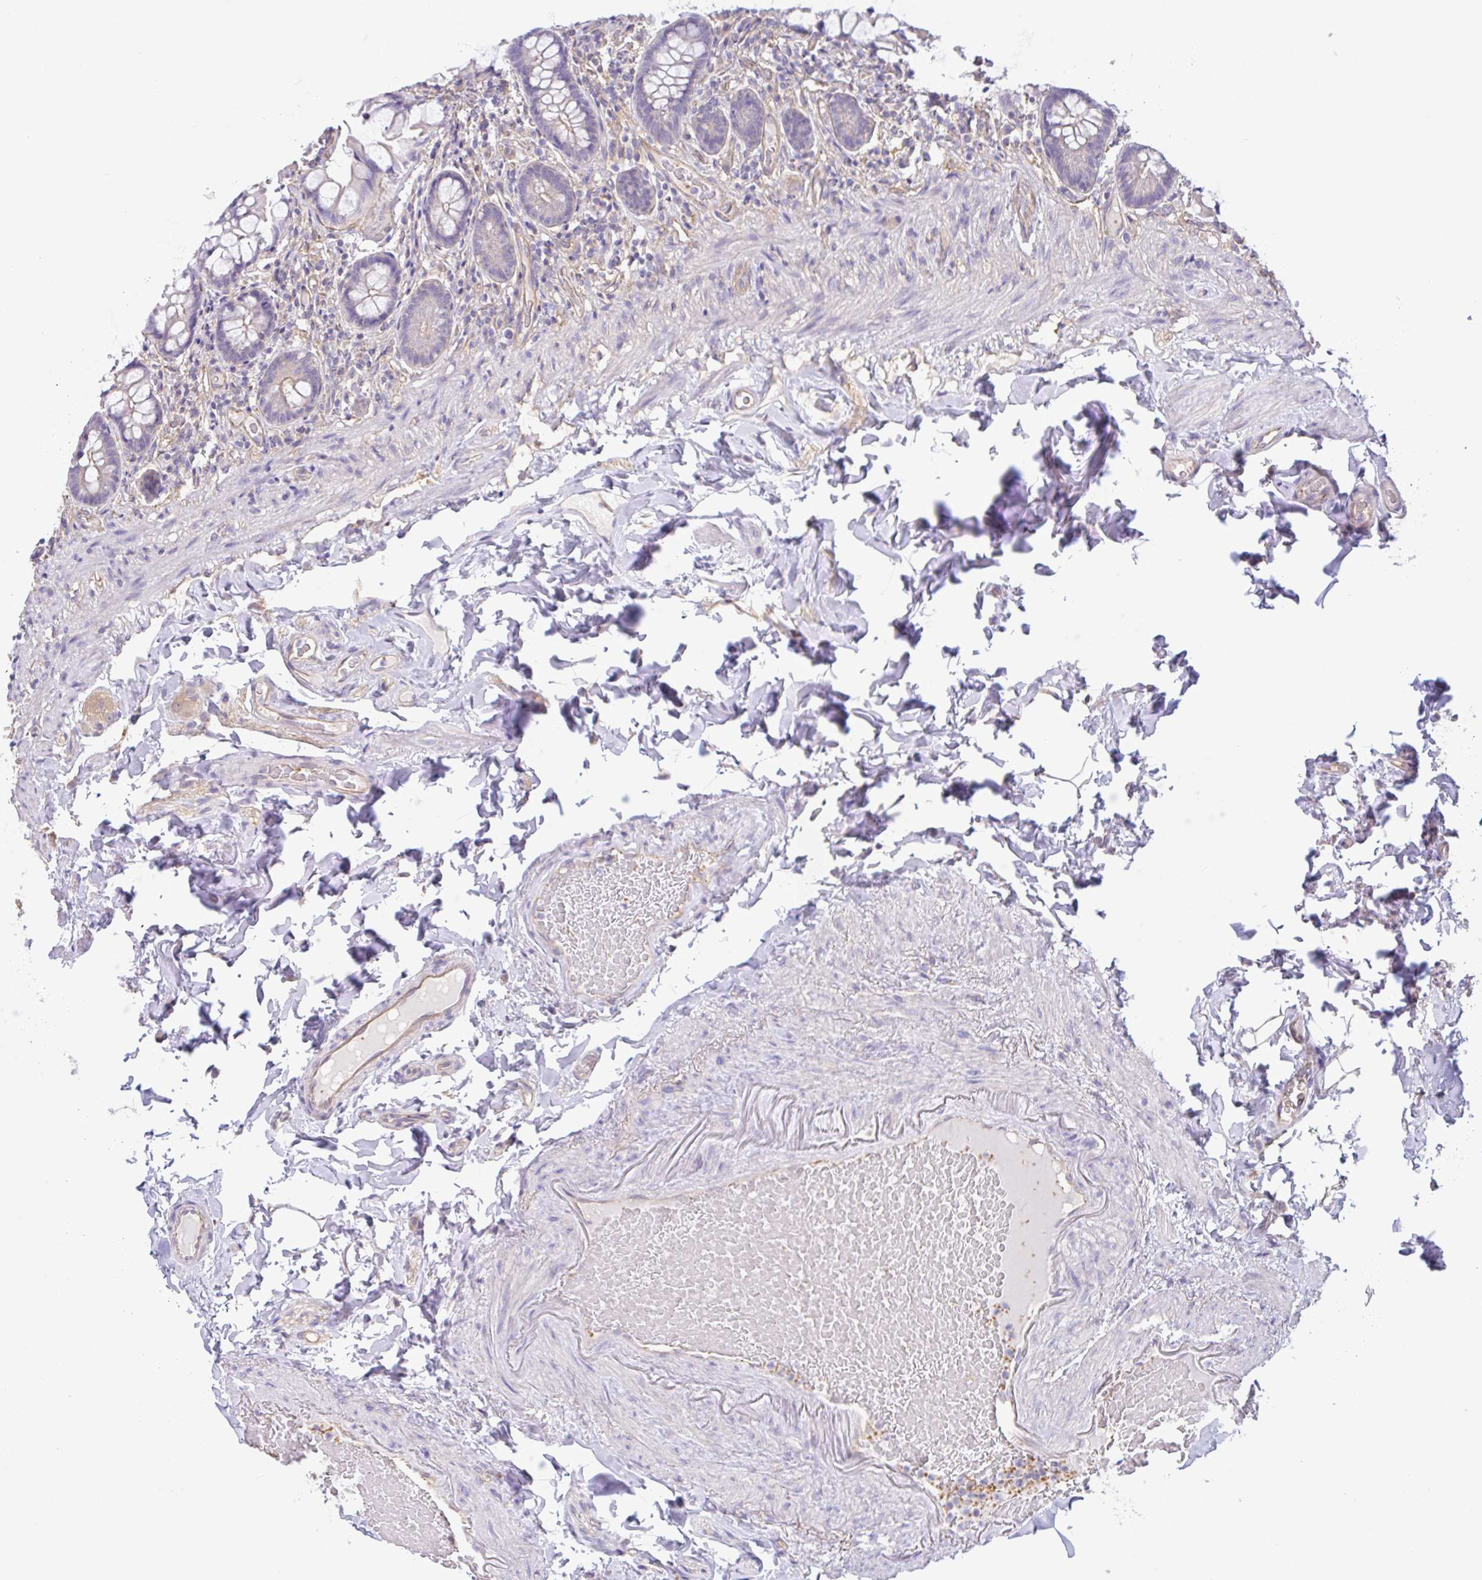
{"staining": {"intensity": "negative", "quantity": "none", "location": "none"}, "tissue": "small intestine", "cell_type": "Glandular cells", "image_type": "normal", "snomed": [{"axis": "morphology", "description": "Normal tissue, NOS"}, {"axis": "topography", "description": "Small intestine"}], "caption": "Small intestine stained for a protein using IHC reveals no expression glandular cells.", "gene": "PLCD4", "patient": {"sex": "male", "age": 70}}